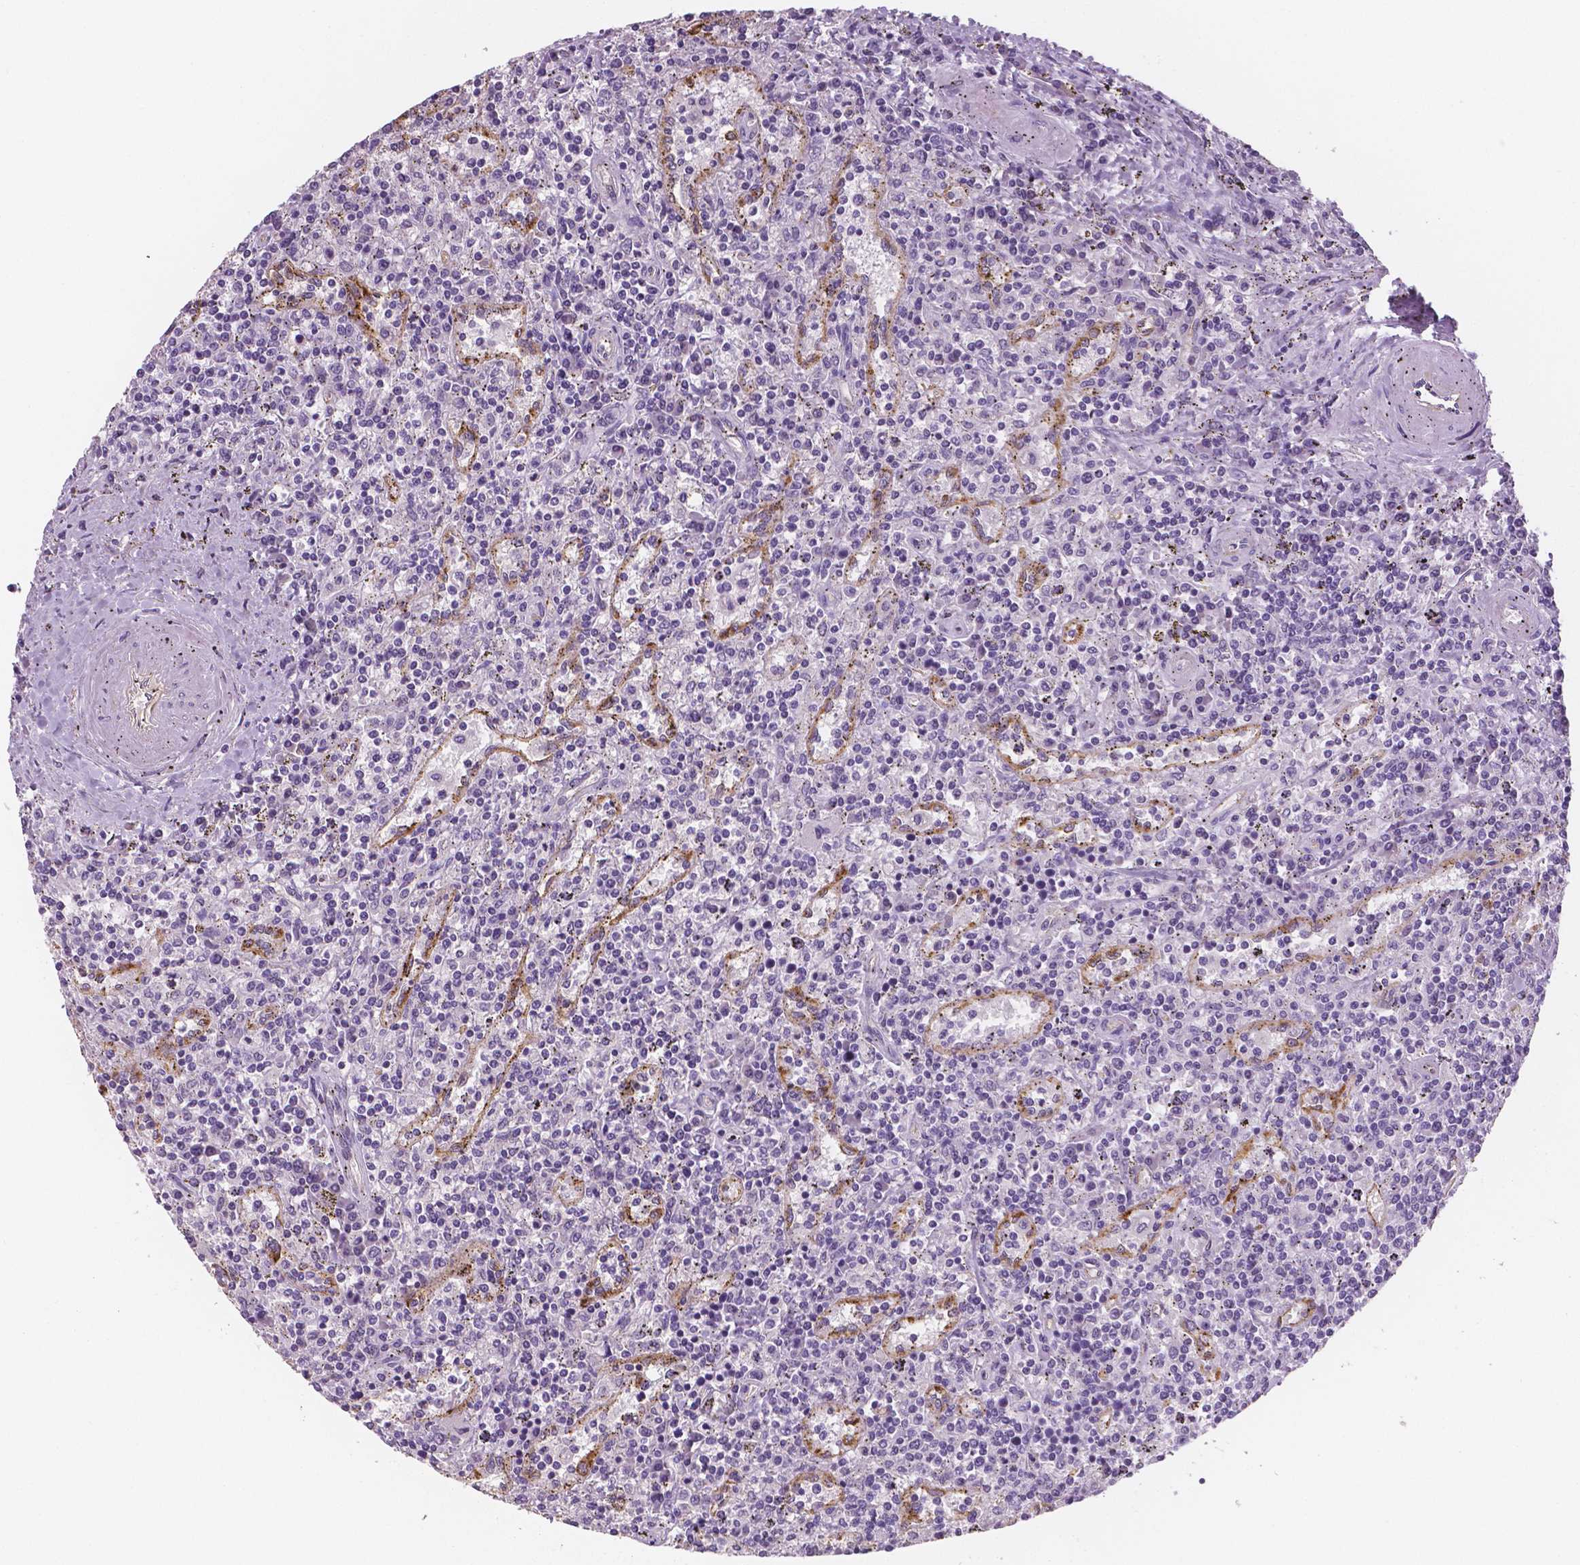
{"staining": {"intensity": "negative", "quantity": "none", "location": "none"}, "tissue": "lymphoma", "cell_type": "Tumor cells", "image_type": "cancer", "snomed": [{"axis": "morphology", "description": "Malignant lymphoma, non-Hodgkin's type, Low grade"}, {"axis": "topography", "description": "Spleen"}], "caption": "Tumor cells are negative for protein expression in human lymphoma.", "gene": "TSPAN7", "patient": {"sex": "male", "age": 62}}